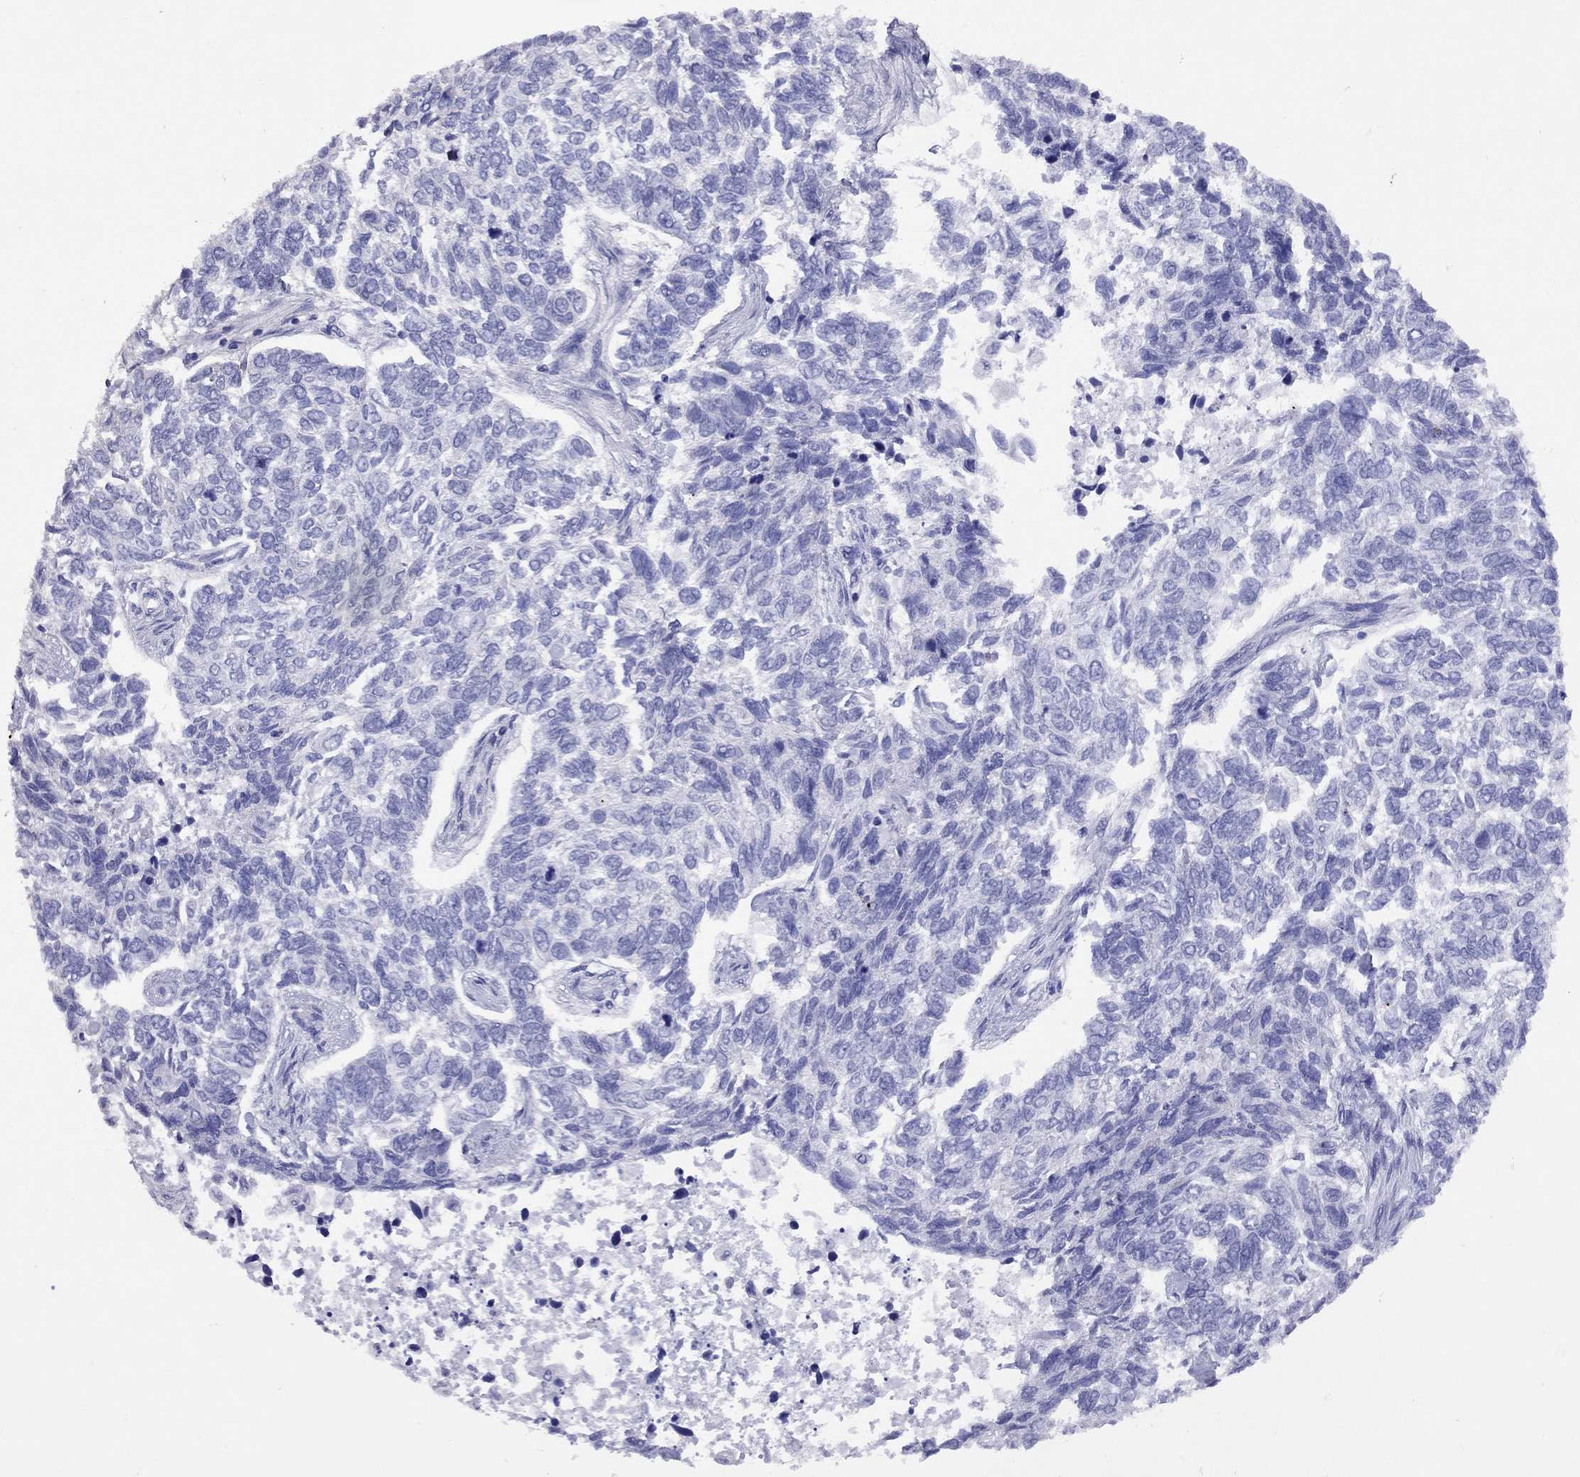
{"staining": {"intensity": "negative", "quantity": "none", "location": "none"}, "tissue": "skin cancer", "cell_type": "Tumor cells", "image_type": "cancer", "snomed": [{"axis": "morphology", "description": "Basal cell carcinoma"}, {"axis": "topography", "description": "Skin"}], "caption": "Immunohistochemistry micrograph of neoplastic tissue: human skin cancer stained with DAB reveals no significant protein expression in tumor cells.", "gene": "GRIA2", "patient": {"sex": "female", "age": 65}}